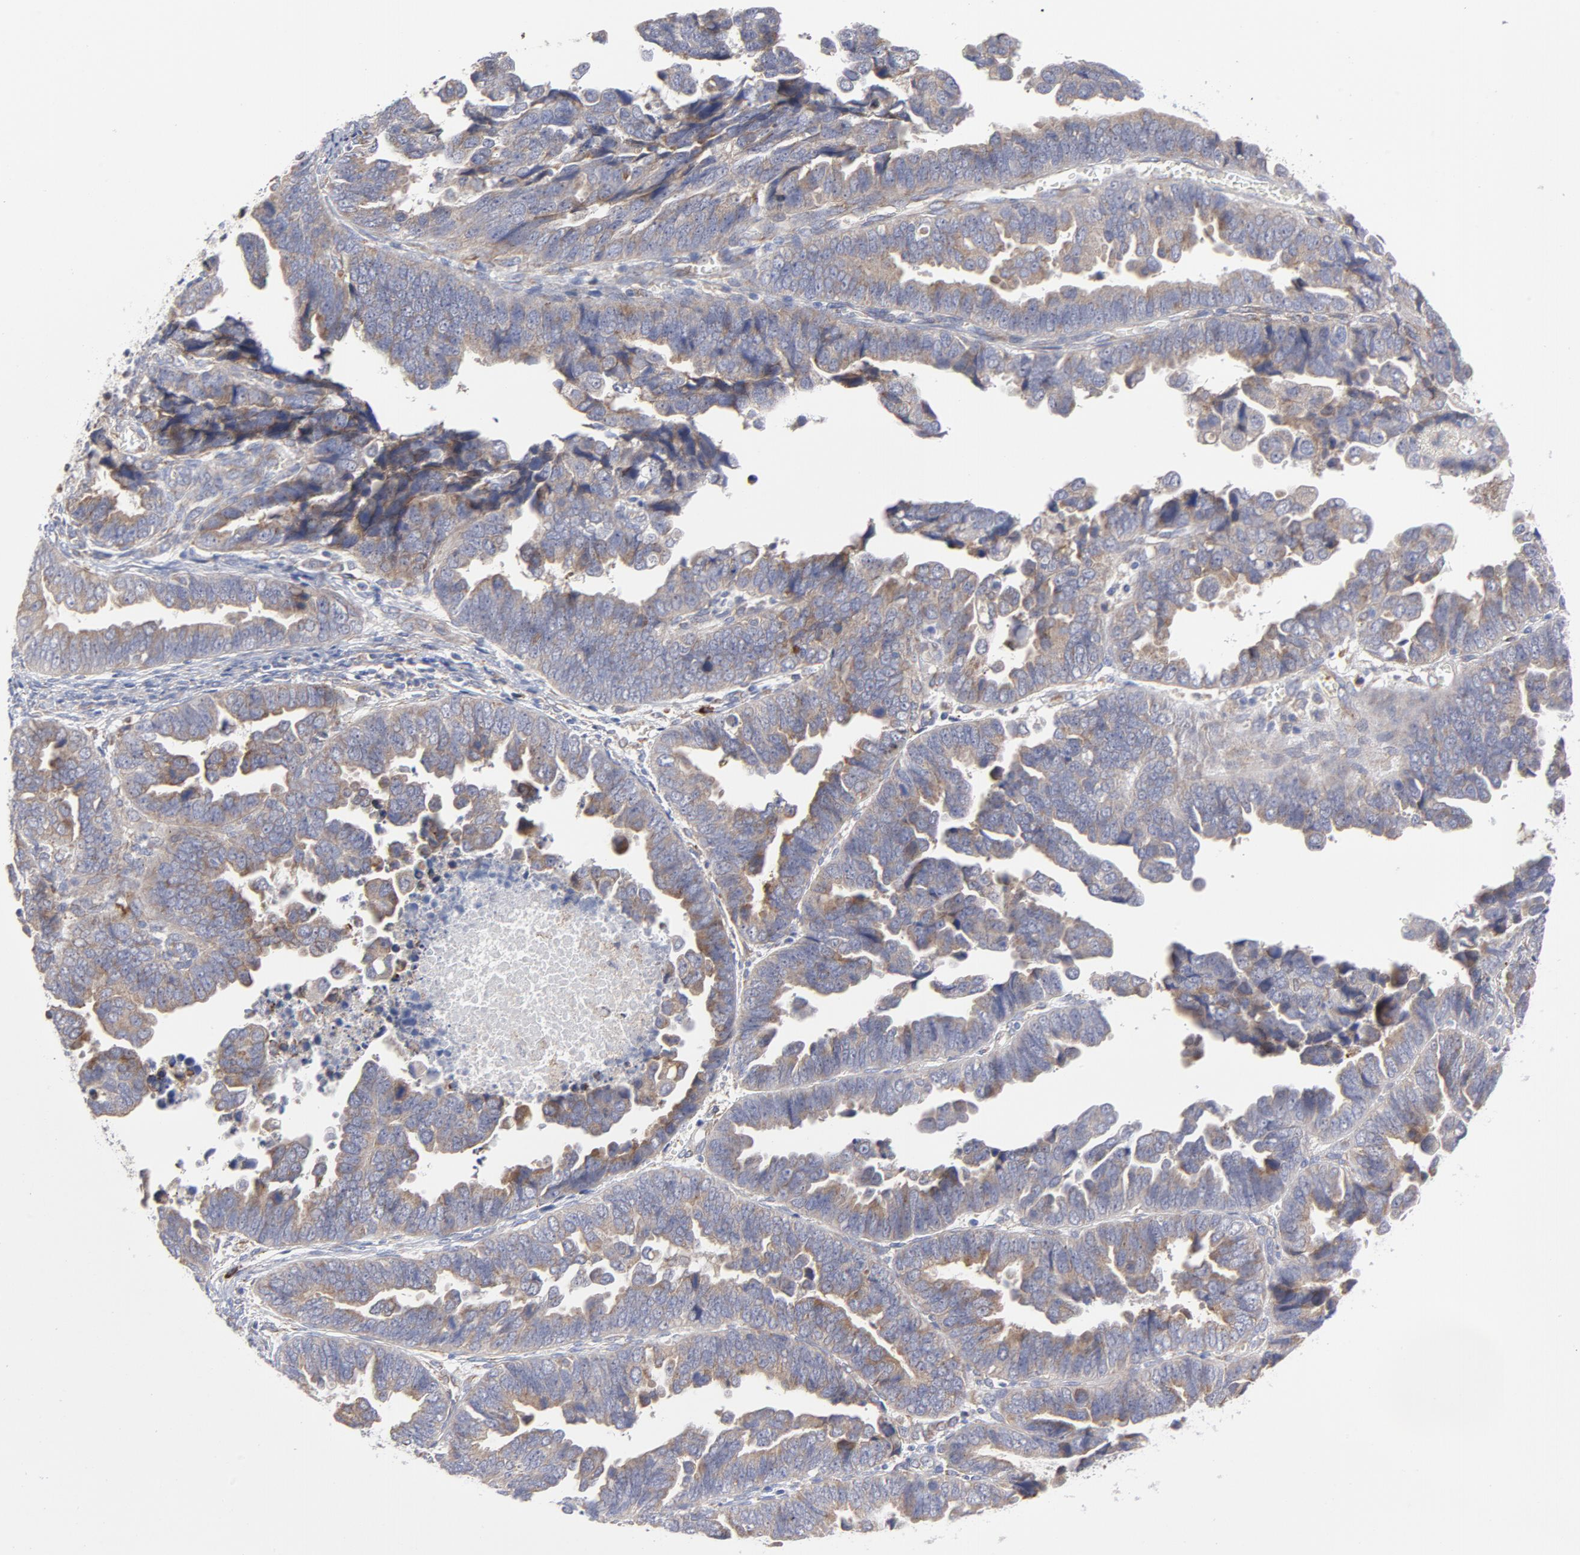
{"staining": {"intensity": "weak", "quantity": ">75%", "location": "cytoplasmic/membranous"}, "tissue": "endometrial cancer", "cell_type": "Tumor cells", "image_type": "cancer", "snomed": [{"axis": "morphology", "description": "Adenocarcinoma, NOS"}, {"axis": "topography", "description": "Endometrium"}], "caption": "This histopathology image reveals endometrial cancer stained with immunohistochemistry to label a protein in brown. The cytoplasmic/membranous of tumor cells show weak positivity for the protein. Nuclei are counter-stained blue.", "gene": "RAPGEF3", "patient": {"sex": "female", "age": 75}}